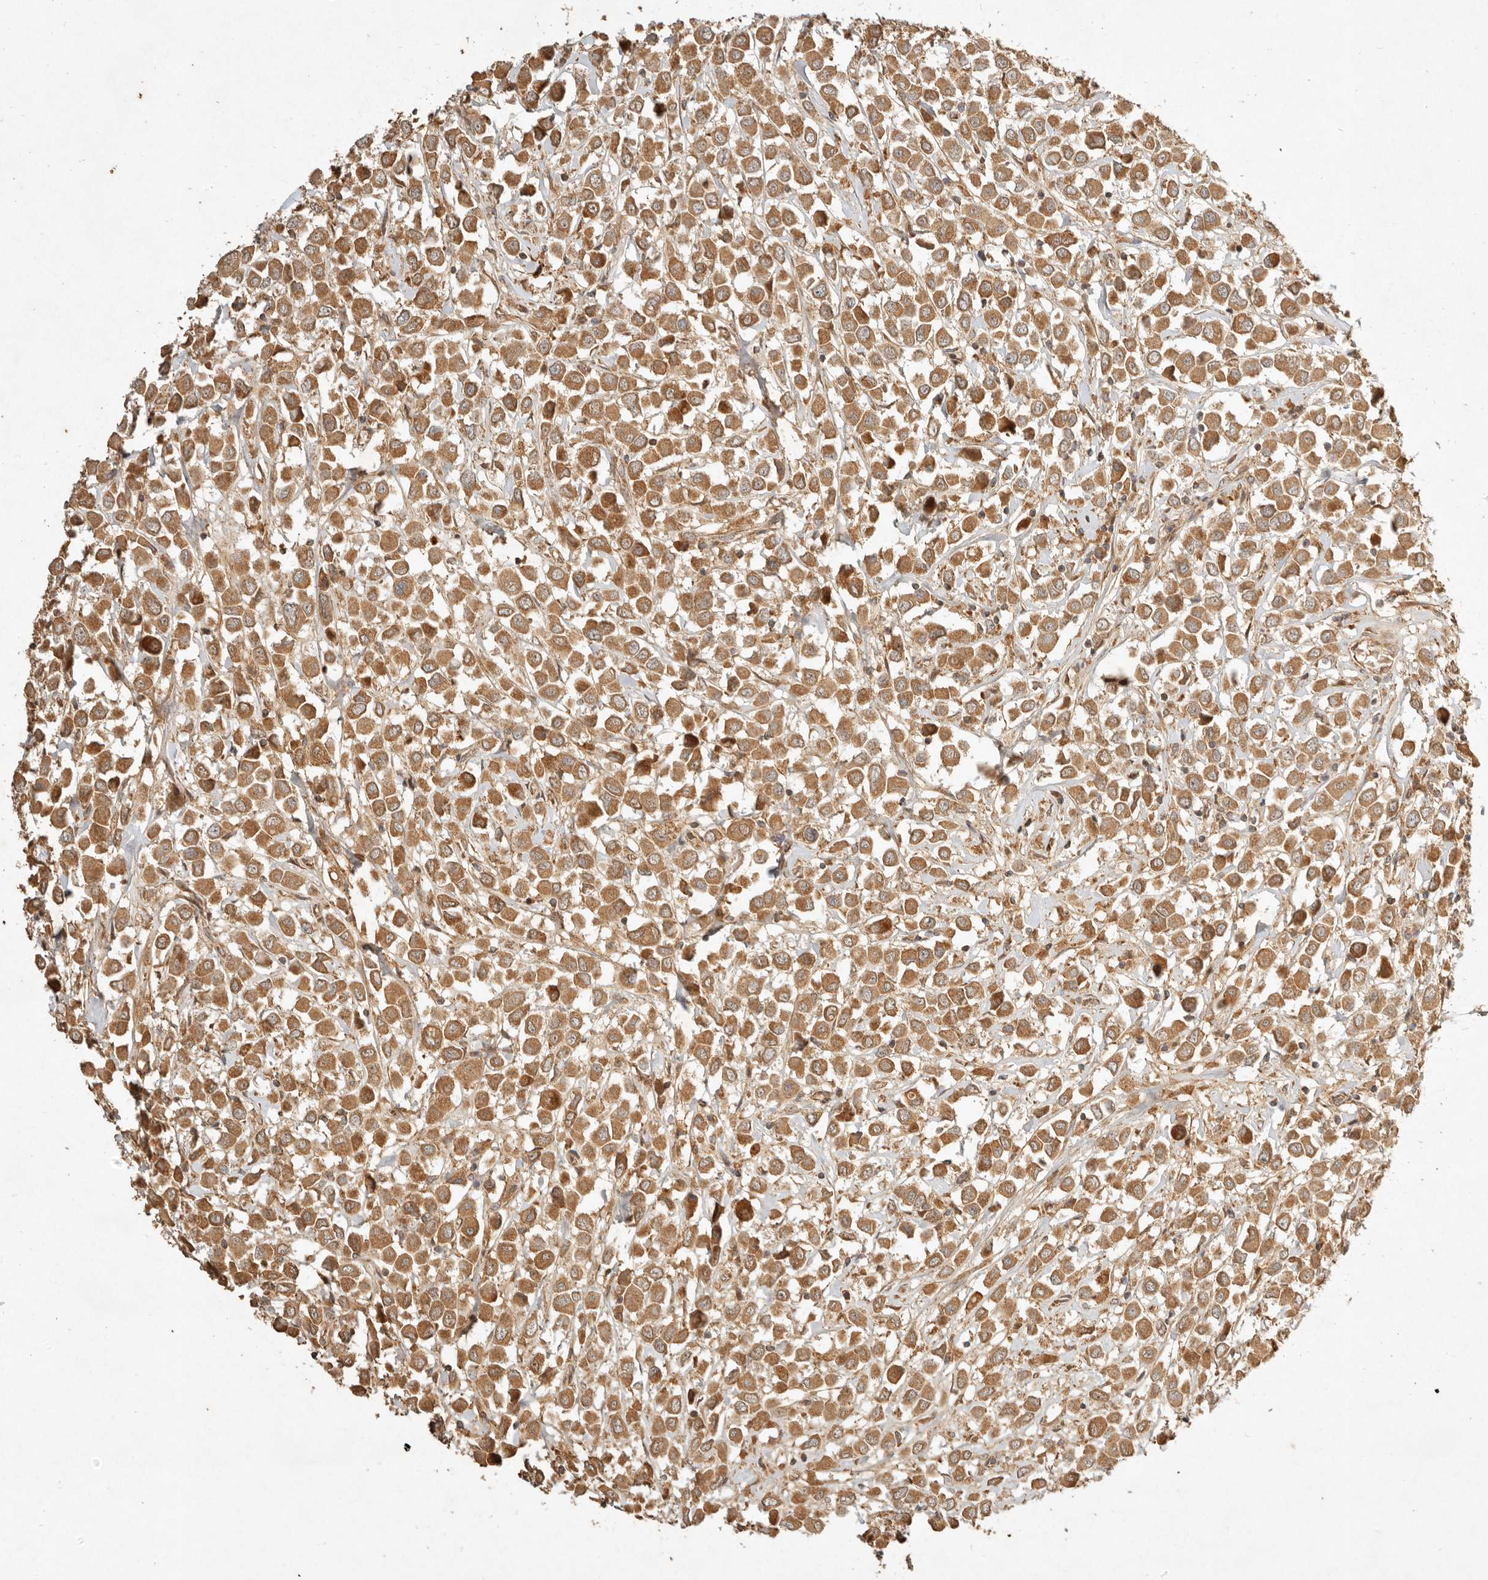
{"staining": {"intensity": "moderate", "quantity": ">75%", "location": "cytoplasmic/membranous"}, "tissue": "breast cancer", "cell_type": "Tumor cells", "image_type": "cancer", "snomed": [{"axis": "morphology", "description": "Duct carcinoma"}, {"axis": "topography", "description": "Breast"}], "caption": "High-magnification brightfield microscopy of breast cancer (invasive ductal carcinoma) stained with DAB (3,3'-diaminobenzidine) (brown) and counterstained with hematoxylin (blue). tumor cells exhibit moderate cytoplasmic/membranous positivity is seen in about>75% of cells. (brown staining indicates protein expression, while blue staining denotes nuclei).", "gene": "CLEC4C", "patient": {"sex": "female", "age": 61}}